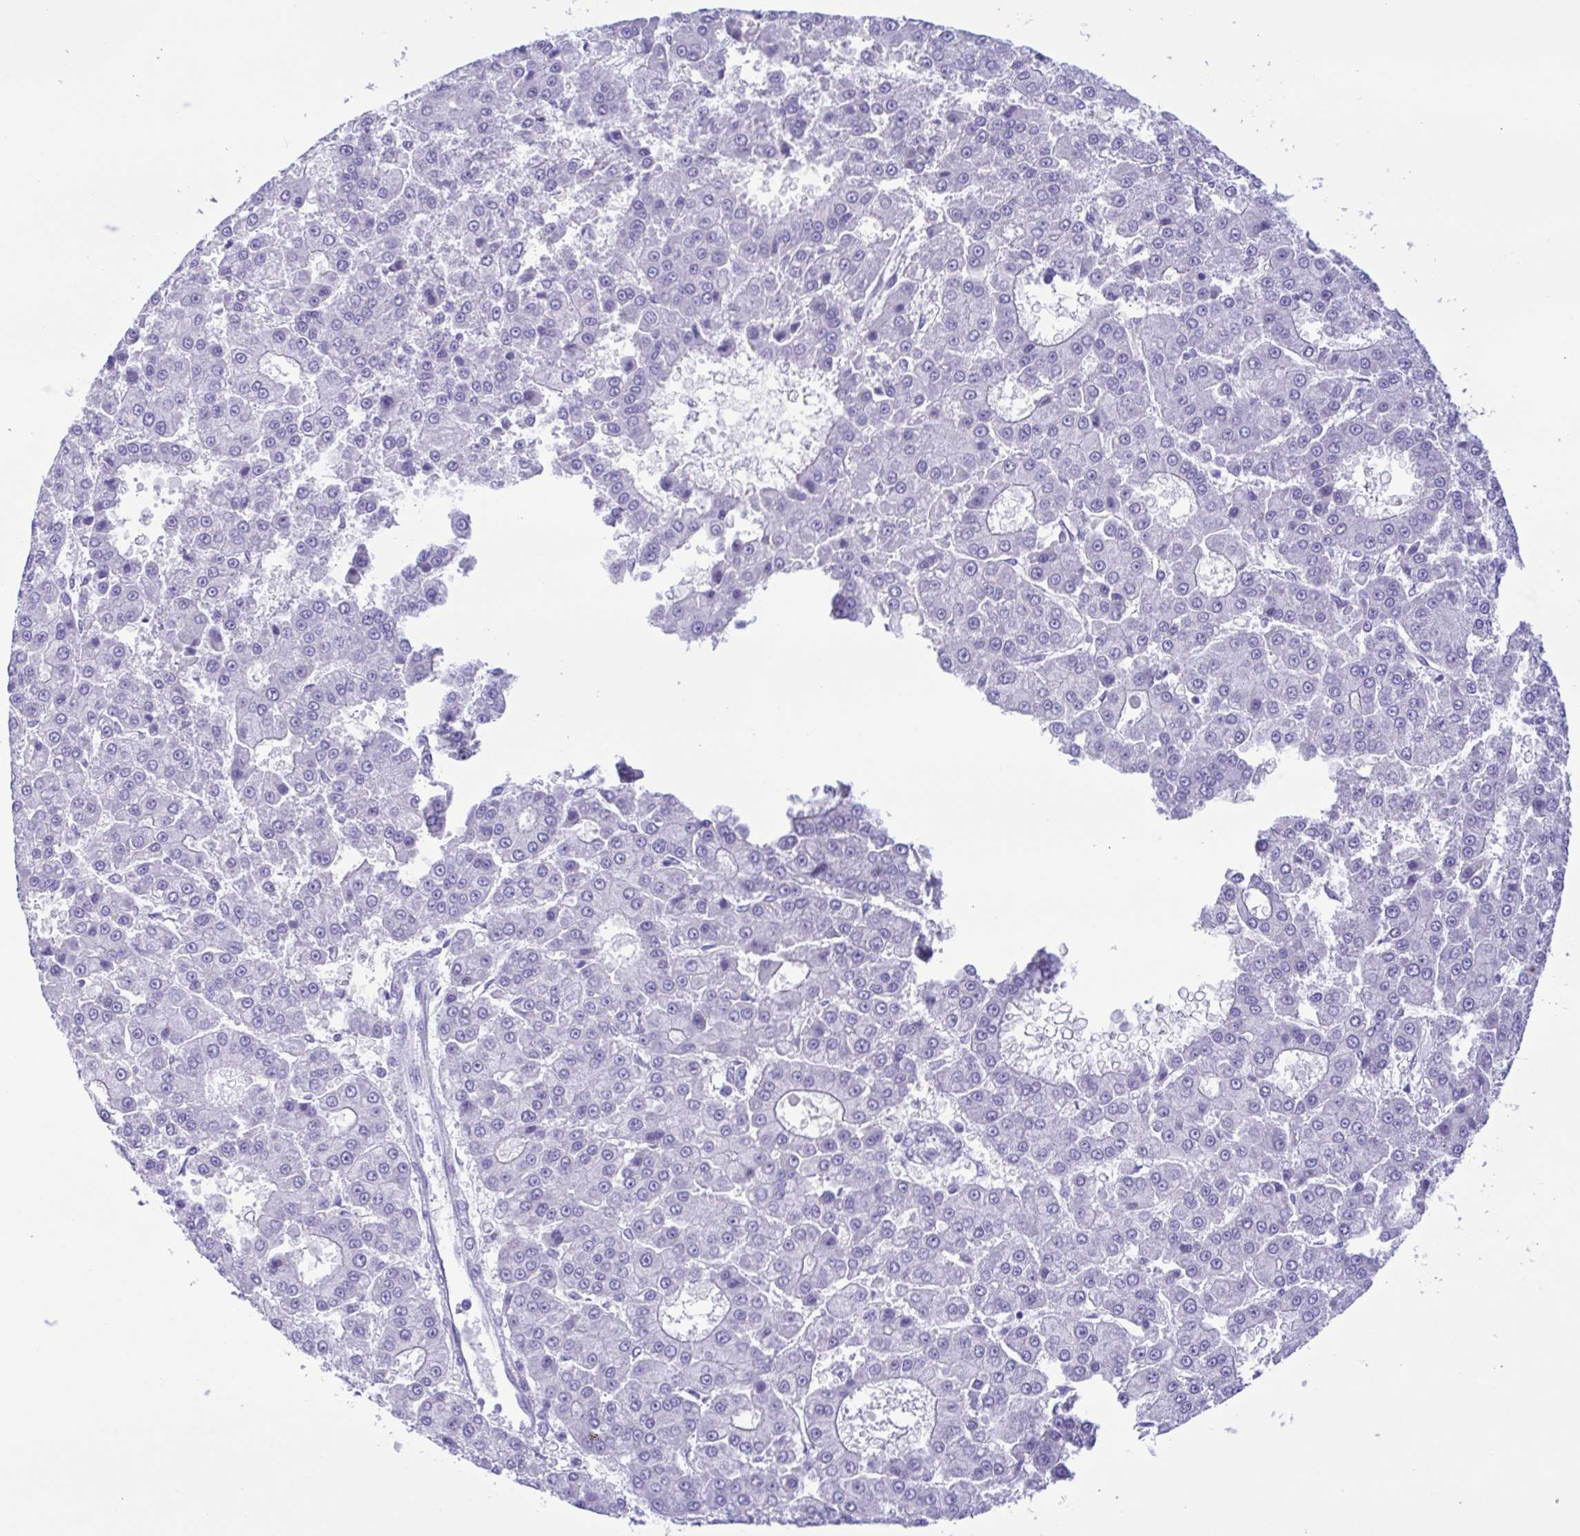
{"staining": {"intensity": "negative", "quantity": "none", "location": "none"}, "tissue": "liver cancer", "cell_type": "Tumor cells", "image_type": "cancer", "snomed": [{"axis": "morphology", "description": "Carcinoma, Hepatocellular, NOS"}, {"axis": "topography", "description": "Liver"}], "caption": "Liver hepatocellular carcinoma stained for a protein using IHC demonstrates no staining tumor cells.", "gene": "TSPY2", "patient": {"sex": "male", "age": 70}}